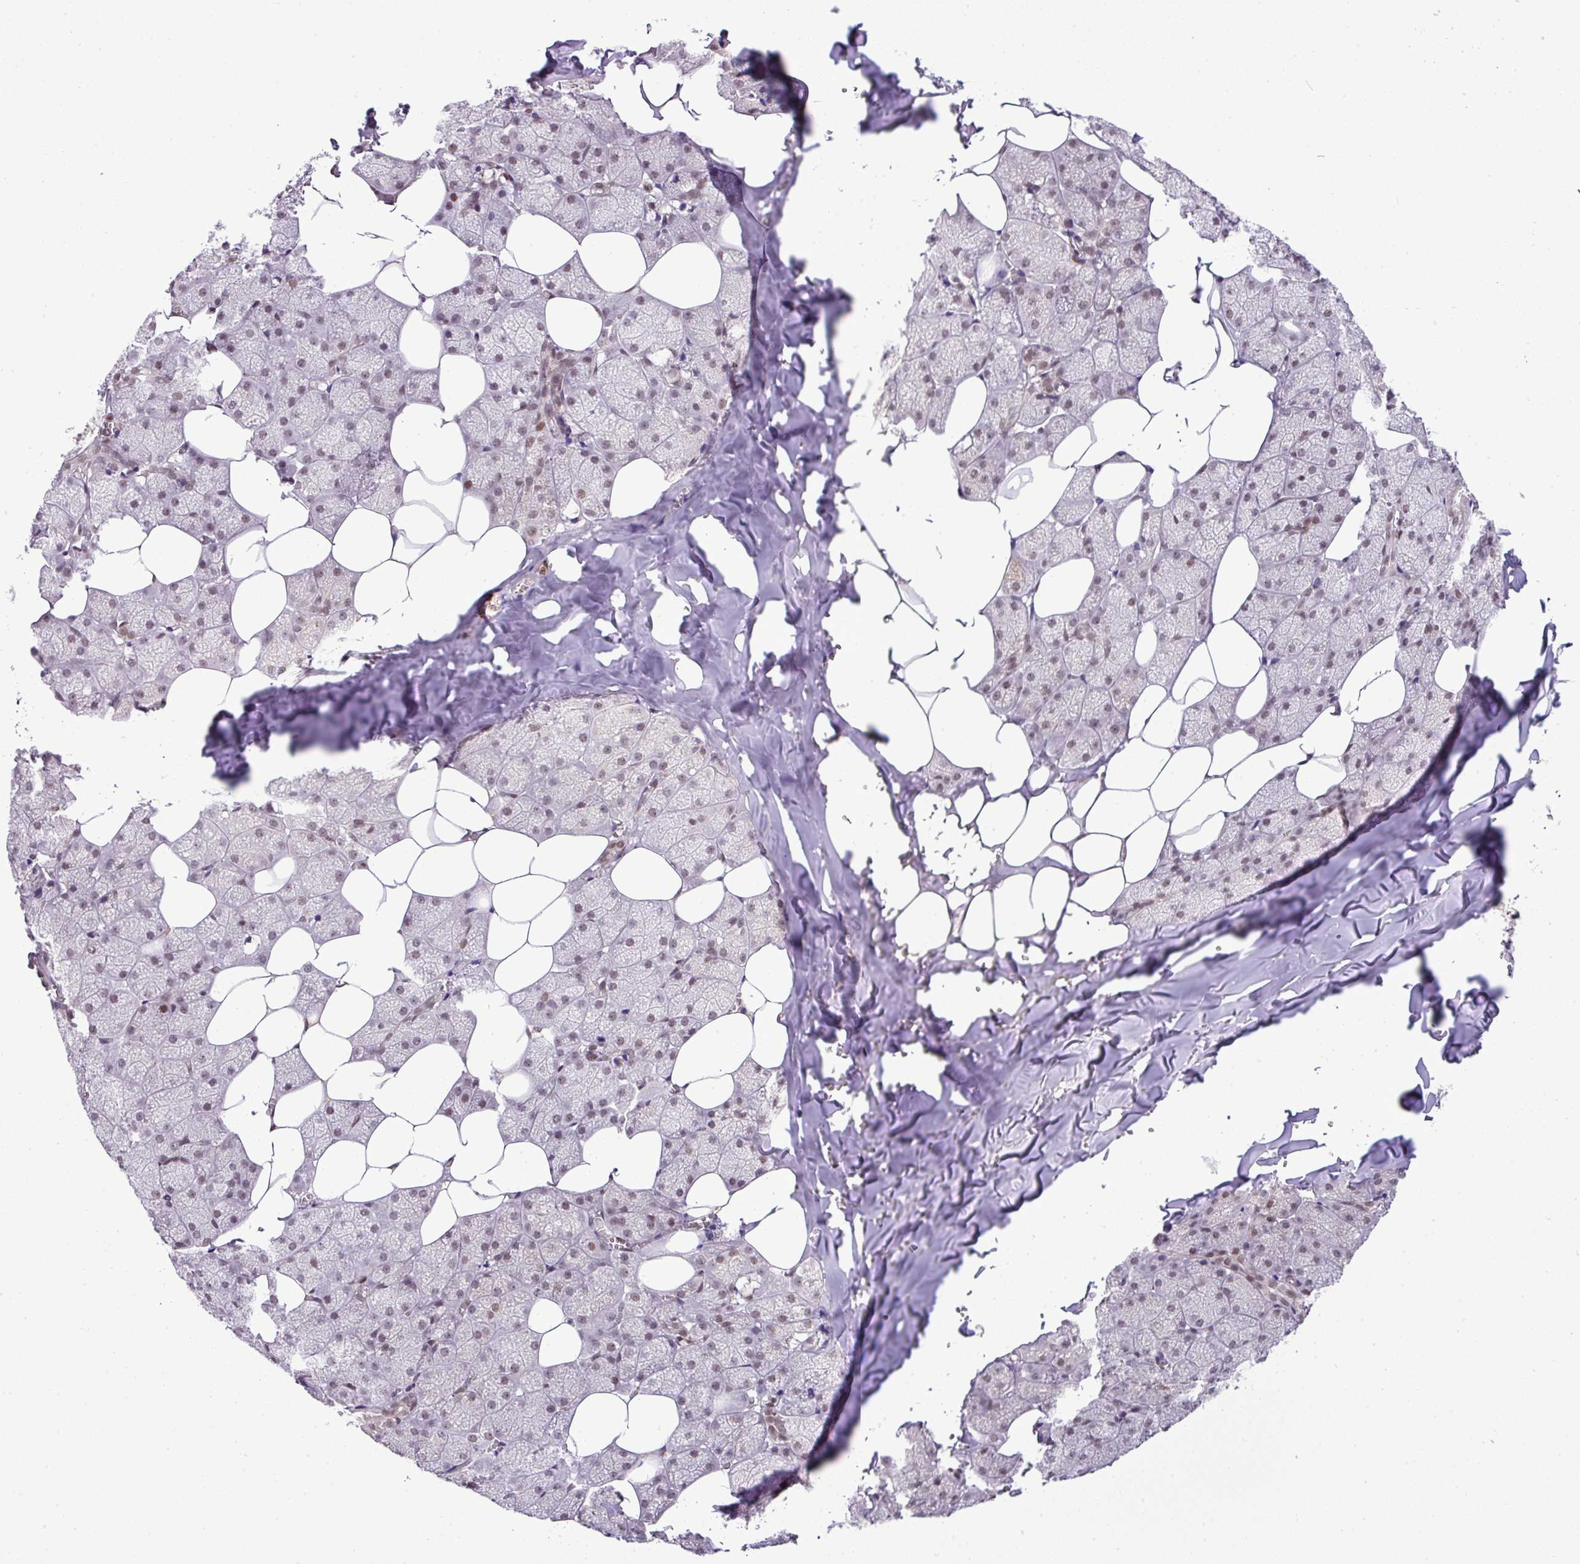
{"staining": {"intensity": "moderate", "quantity": ">75%", "location": "nuclear"}, "tissue": "salivary gland", "cell_type": "Glandular cells", "image_type": "normal", "snomed": [{"axis": "morphology", "description": "Normal tissue, NOS"}, {"axis": "topography", "description": "Salivary gland"}, {"axis": "topography", "description": "Peripheral nerve tissue"}], "caption": "Human salivary gland stained with a brown dye exhibits moderate nuclear positive positivity in about >75% of glandular cells.", "gene": "PGAP4", "patient": {"sex": "male", "age": 38}}